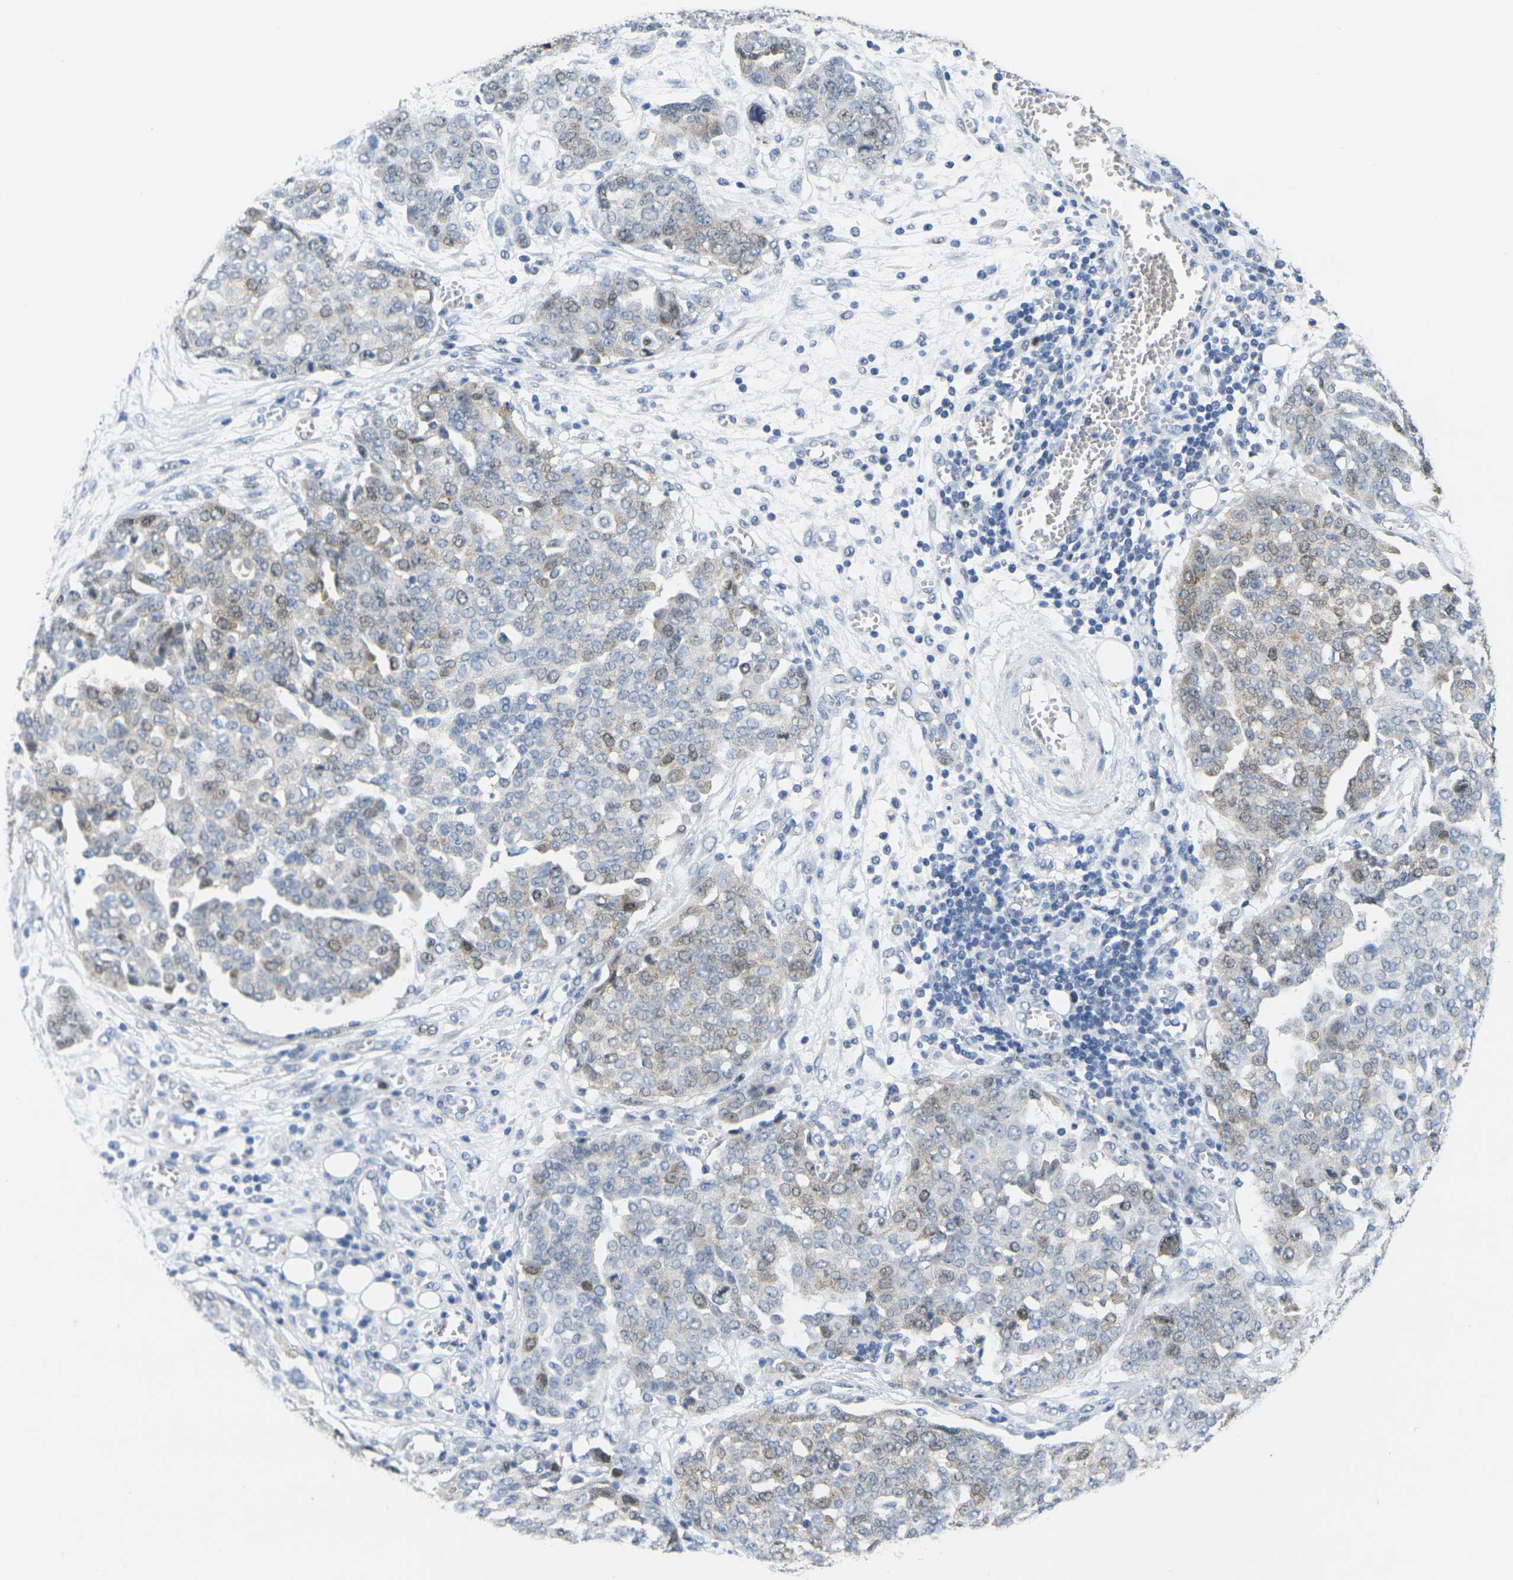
{"staining": {"intensity": "moderate", "quantity": "<25%", "location": "nuclear"}, "tissue": "ovarian cancer", "cell_type": "Tumor cells", "image_type": "cancer", "snomed": [{"axis": "morphology", "description": "Cystadenocarcinoma, serous, NOS"}, {"axis": "topography", "description": "Soft tissue"}, {"axis": "topography", "description": "Ovary"}], "caption": "High-power microscopy captured an immunohistochemistry photomicrograph of ovarian cancer, revealing moderate nuclear expression in approximately <25% of tumor cells. The staining was performed using DAB (3,3'-diaminobenzidine), with brown indicating positive protein expression. Nuclei are stained blue with hematoxylin.", "gene": "CDK2", "patient": {"sex": "female", "age": 57}}